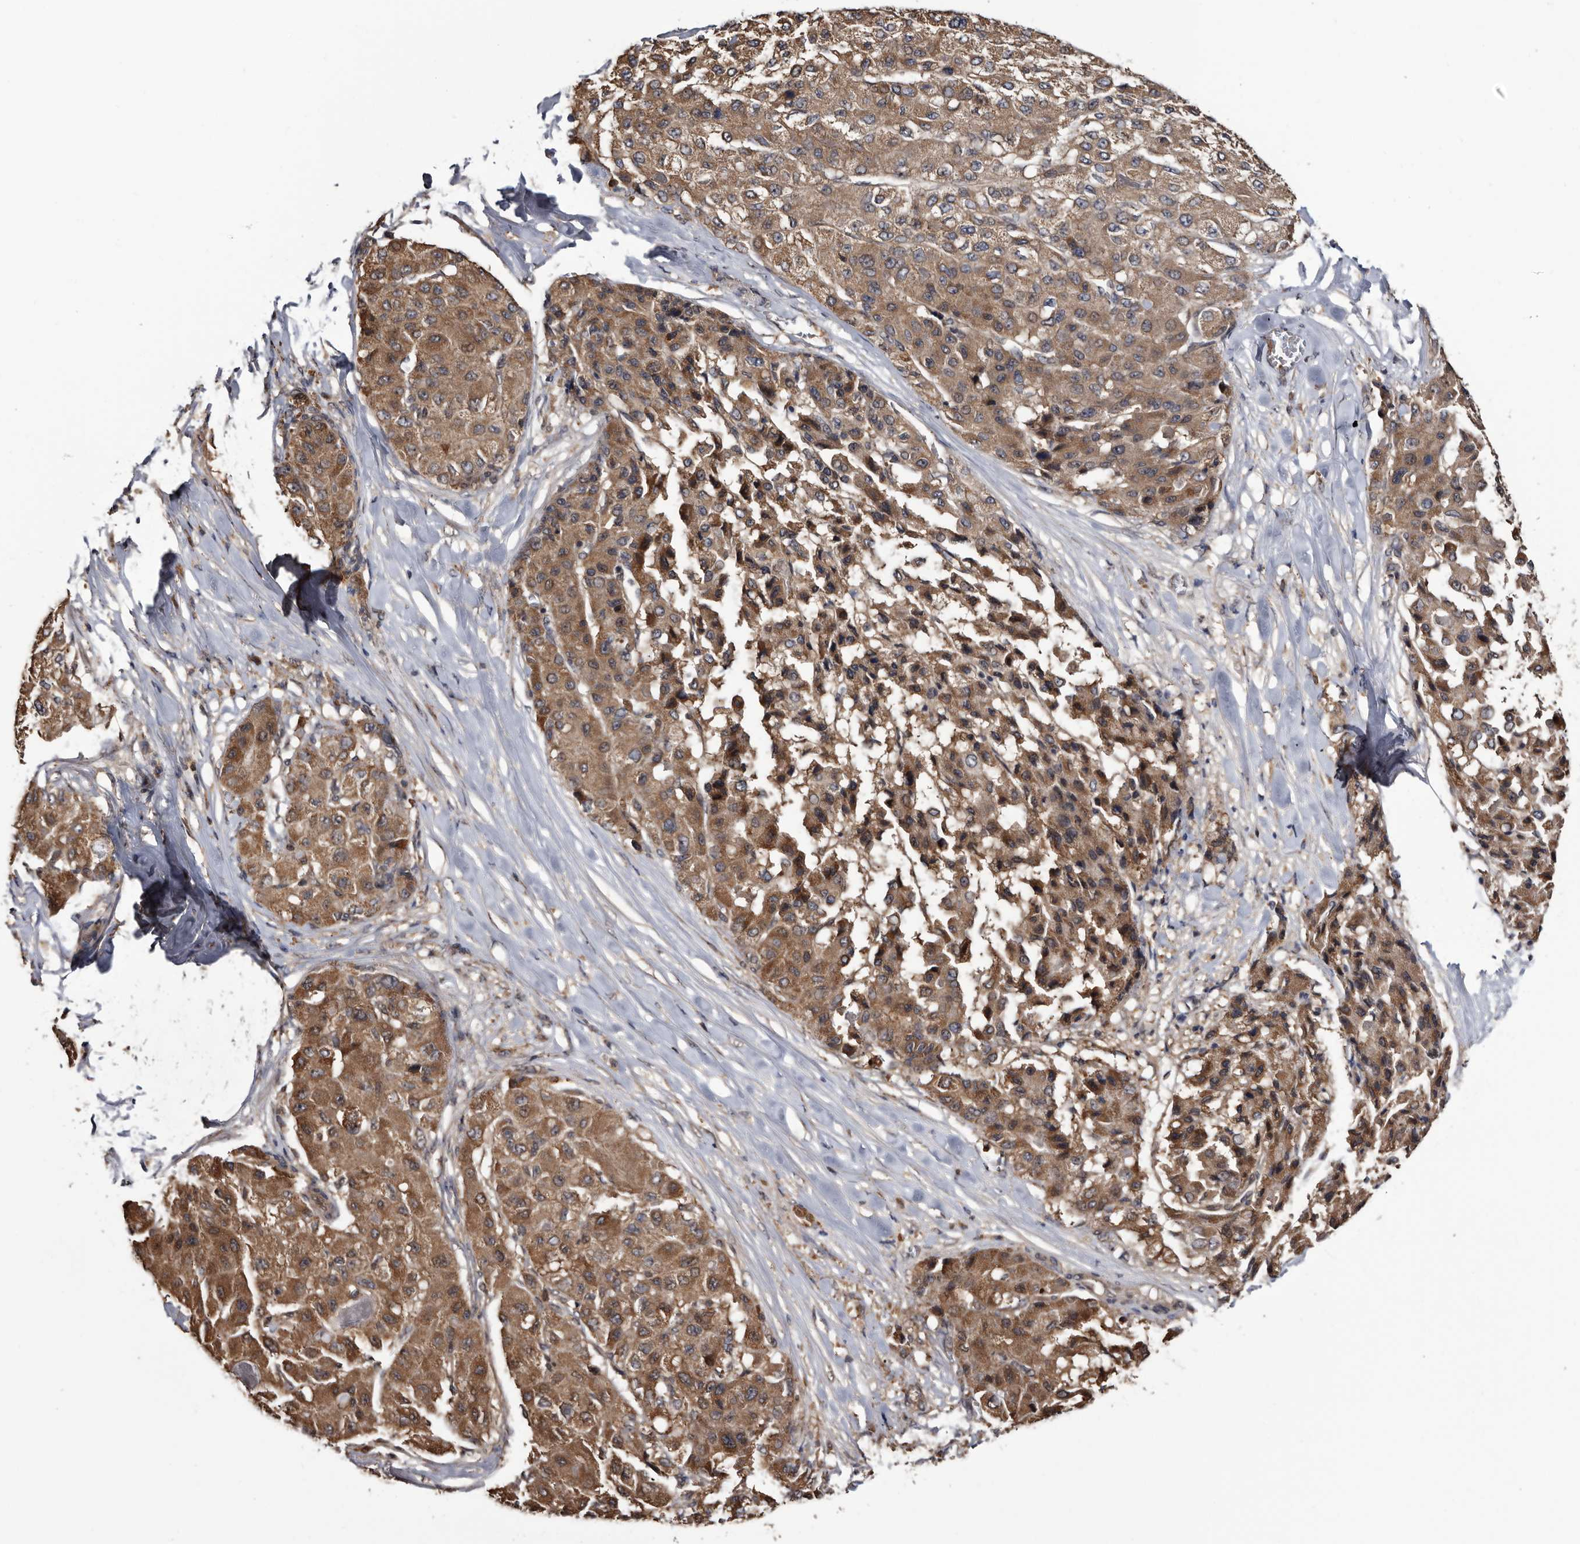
{"staining": {"intensity": "moderate", "quantity": ">75%", "location": "cytoplasmic/membranous"}, "tissue": "liver cancer", "cell_type": "Tumor cells", "image_type": "cancer", "snomed": [{"axis": "morphology", "description": "Carcinoma, Hepatocellular, NOS"}, {"axis": "topography", "description": "Liver"}], "caption": "Protein positivity by immunohistochemistry (IHC) exhibits moderate cytoplasmic/membranous positivity in about >75% of tumor cells in hepatocellular carcinoma (liver).", "gene": "TTI2", "patient": {"sex": "male", "age": 80}}